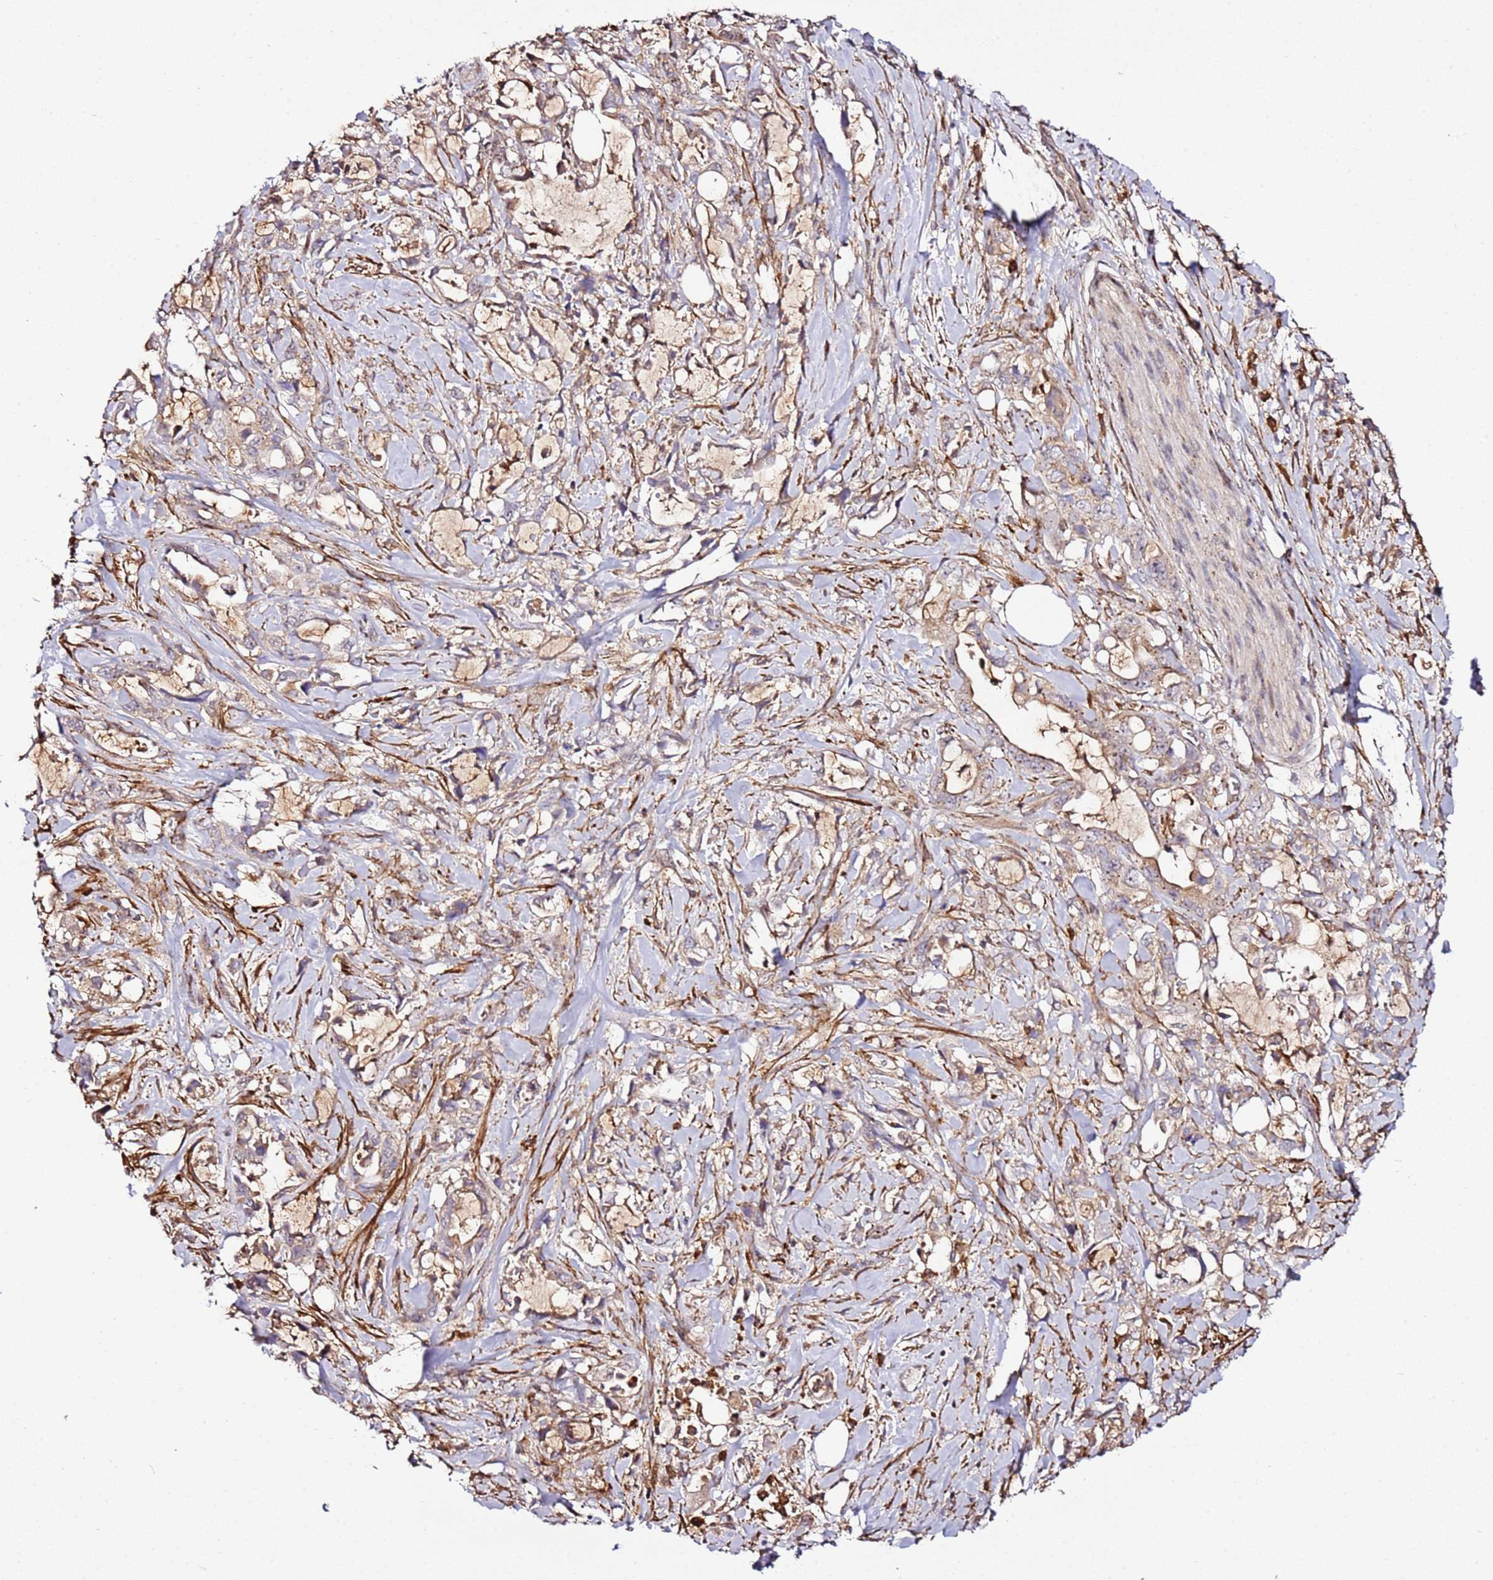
{"staining": {"intensity": "weak", "quantity": "<25%", "location": "cytoplasmic/membranous"}, "tissue": "pancreatic cancer", "cell_type": "Tumor cells", "image_type": "cancer", "snomed": [{"axis": "morphology", "description": "Adenocarcinoma, NOS"}, {"axis": "topography", "description": "Pancreas"}], "caption": "IHC image of neoplastic tissue: human pancreatic cancer stained with DAB (3,3'-diaminobenzidine) exhibits no significant protein staining in tumor cells.", "gene": "PVRIG", "patient": {"sex": "female", "age": 61}}